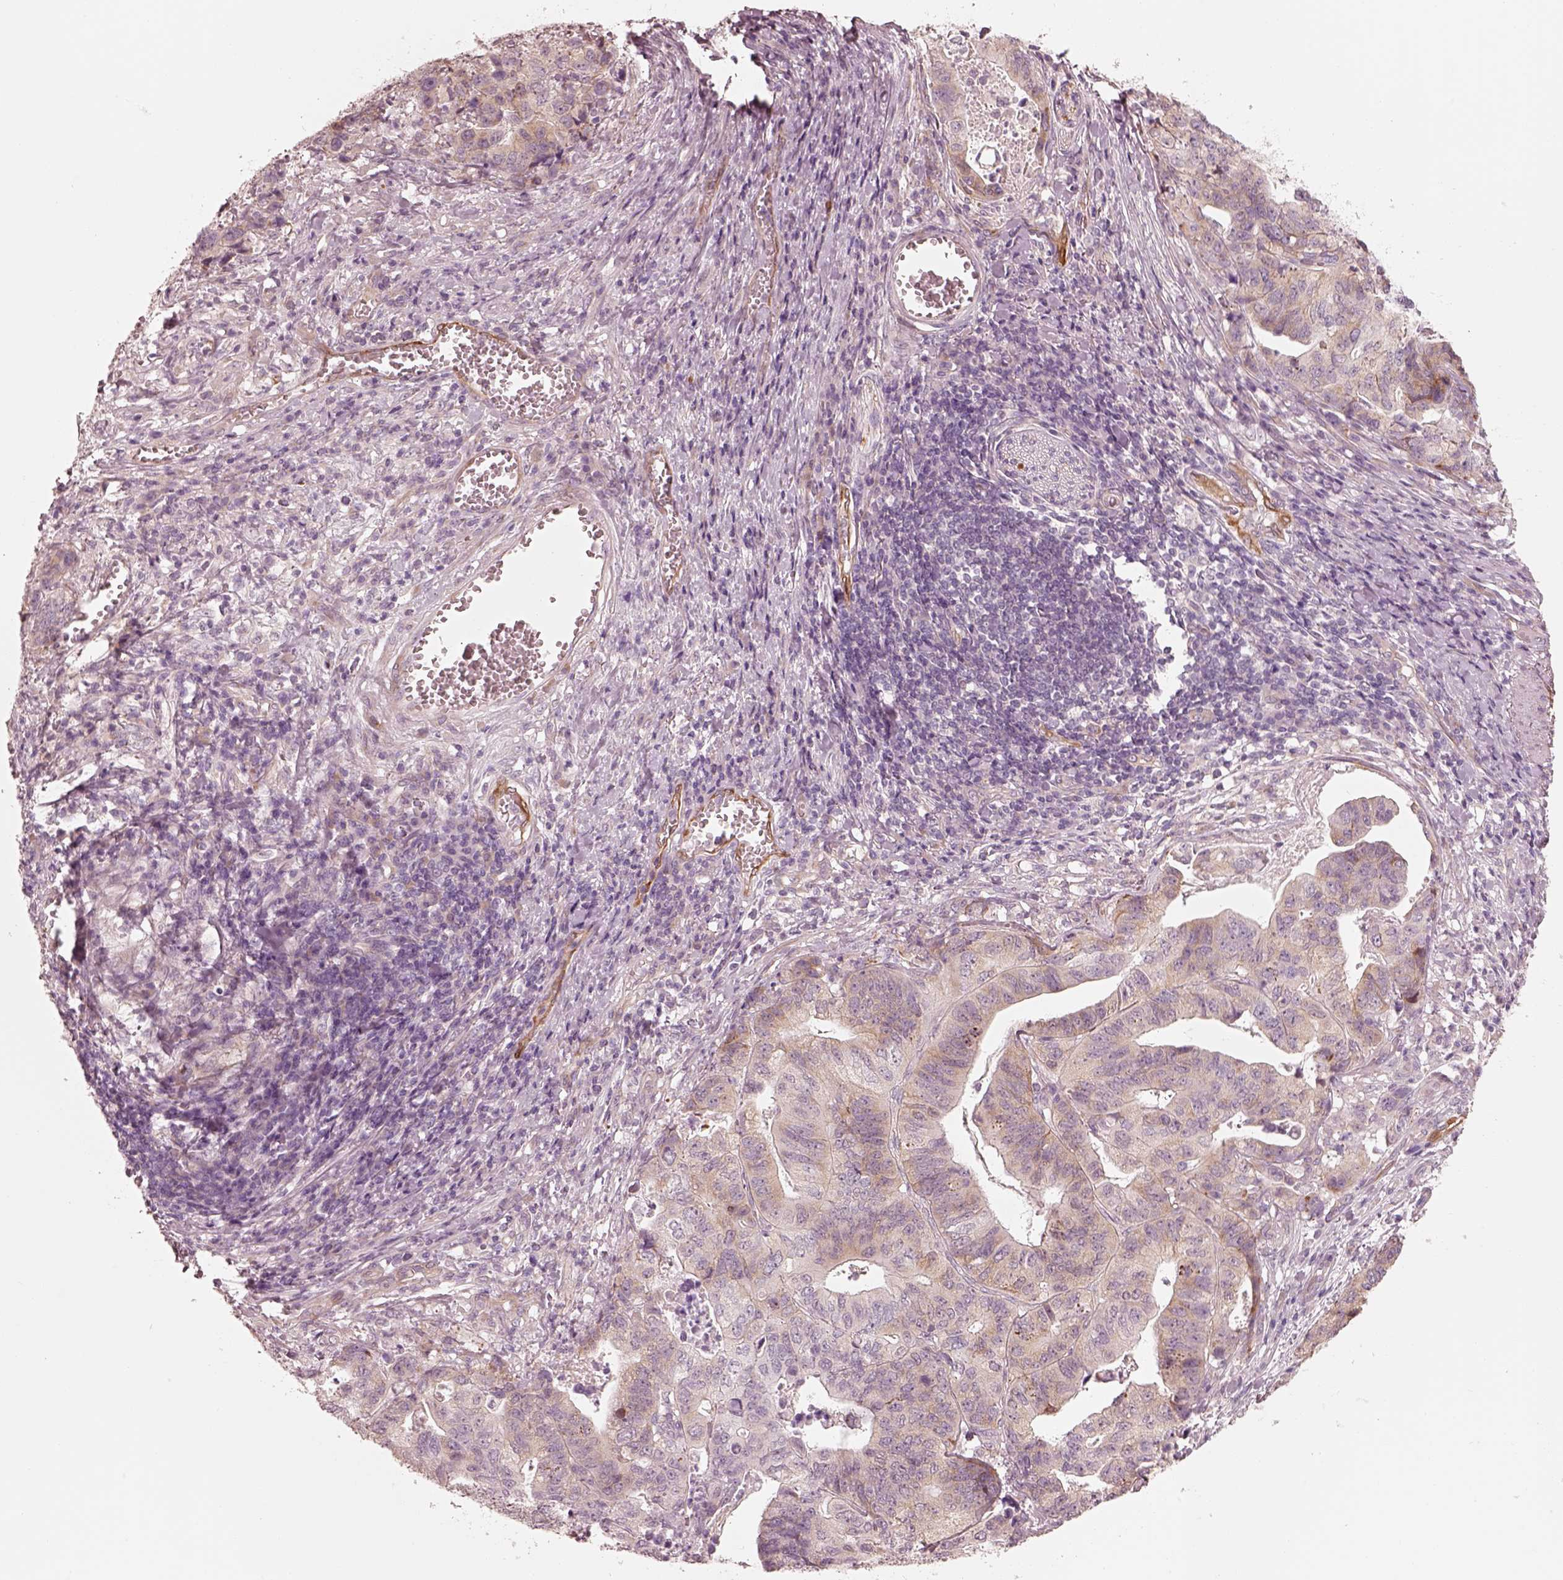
{"staining": {"intensity": "negative", "quantity": "none", "location": "none"}, "tissue": "stomach cancer", "cell_type": "Tumor cells", "image_type": "cancer", "snomed": [{"axis": "morphology", "description": "Adenocarcinoma, NOS"}, {"axis": "topography", "description": "Stomach, upper"}], "caption": "High power microscopy image of an immunohistochemistry photomicrograph of adenocarcinoma (stomach), revealing no significant positivity in tumor cells.", "gene": "RAB3C", "patient": {"sex": "female", "age": 67}}